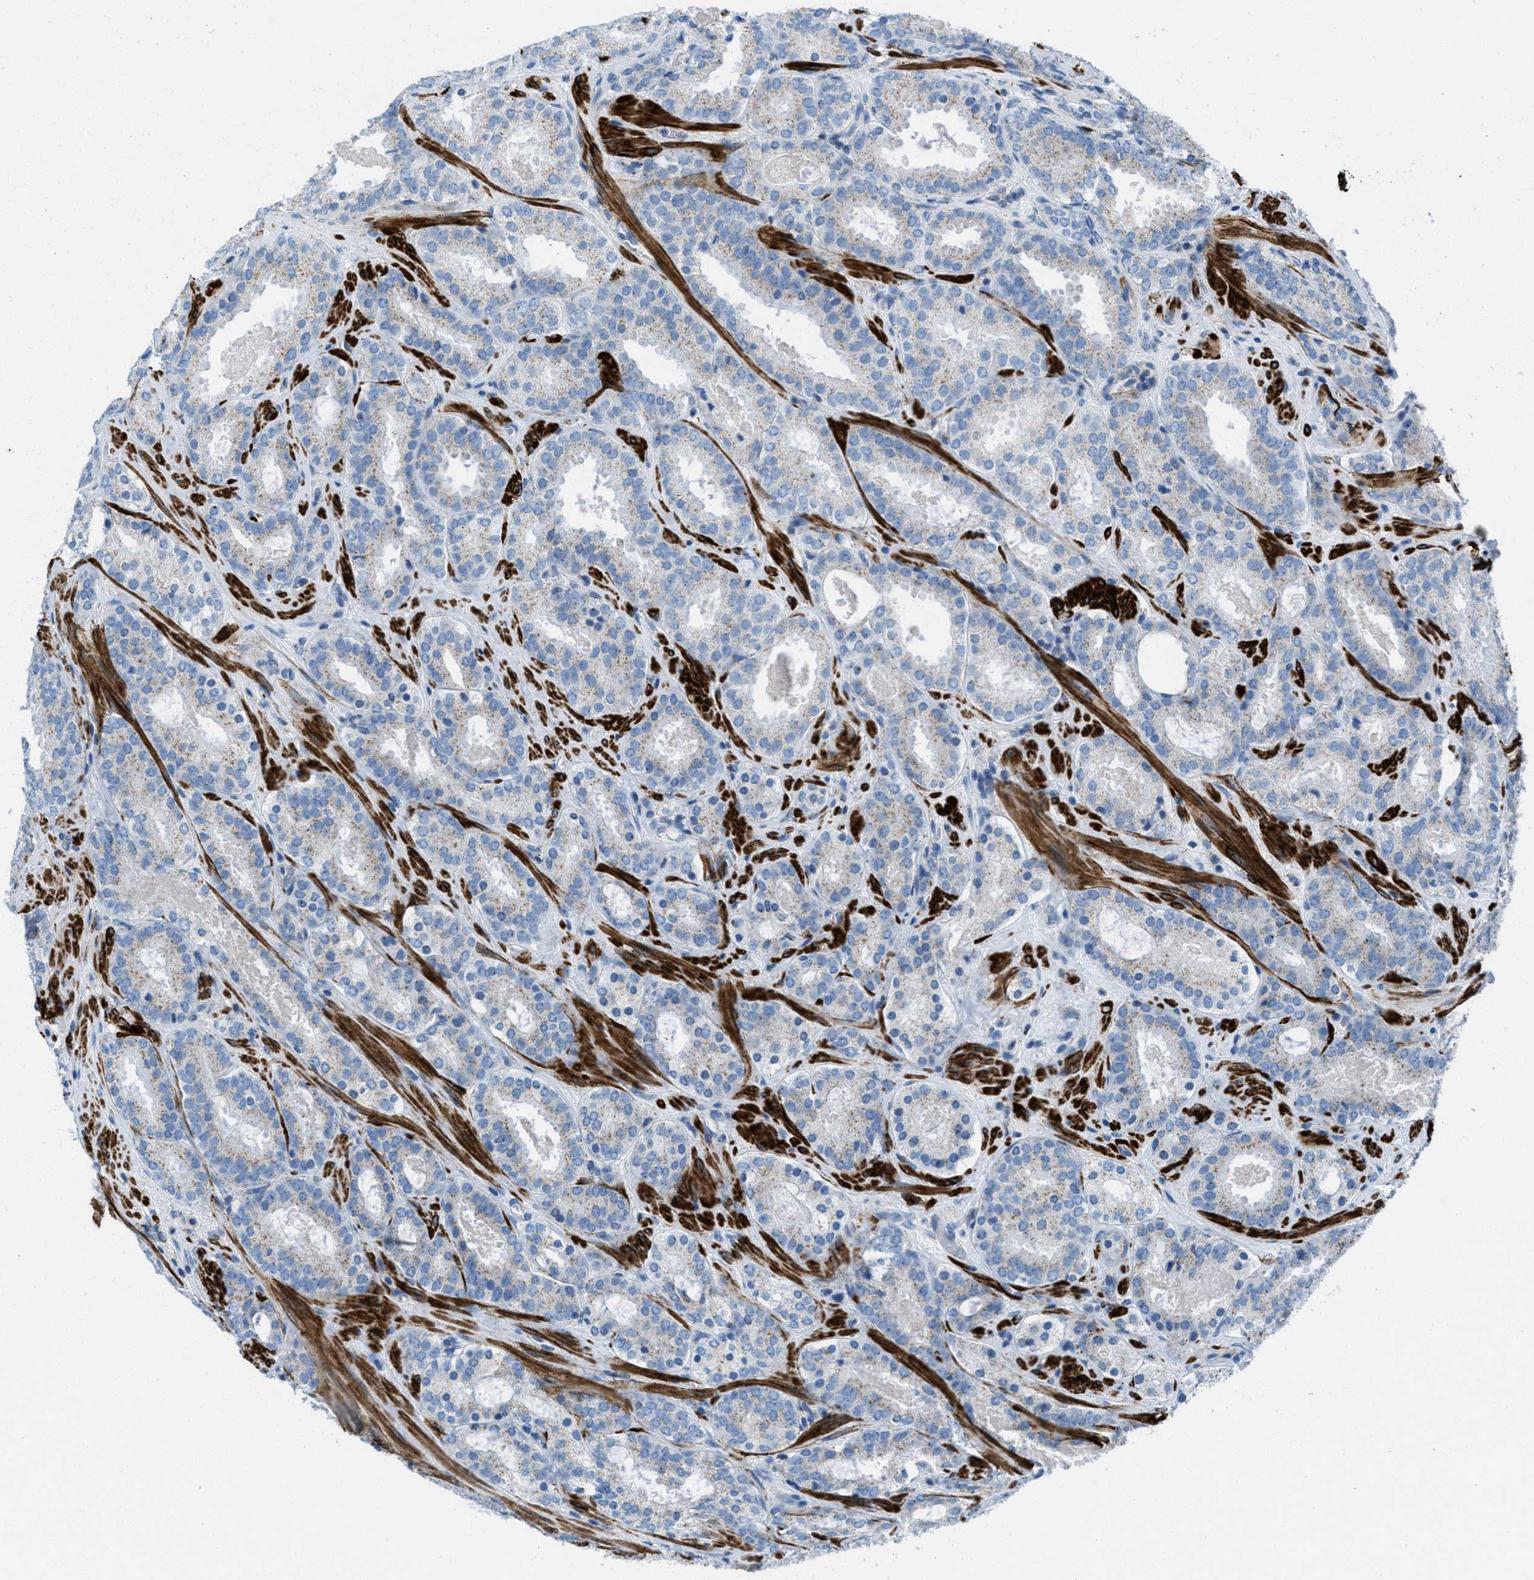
{"staining": {"intensity": "weak", "quantity": "<25%", "location": "cytoplasmic/membranous"}, "tissue": "prostate cancer", "cell_type": "Tumor cells", "image_type": "cancer", "snomed": [{"axis": "morphology", "description": "Adenocarcinoma, Low grade"}, {"axis": "topography", "description": "Prostate"}], "caption": "Immunohistochemistry histopathology image of neoplastic tissue: human prostate cancer (low-grade adenocarcinoma) stained with DAB exhibits no significant protein expression in tumor cells.", "gene": "MFSD13A", "patient": {"sex": "male", "age": 69}}